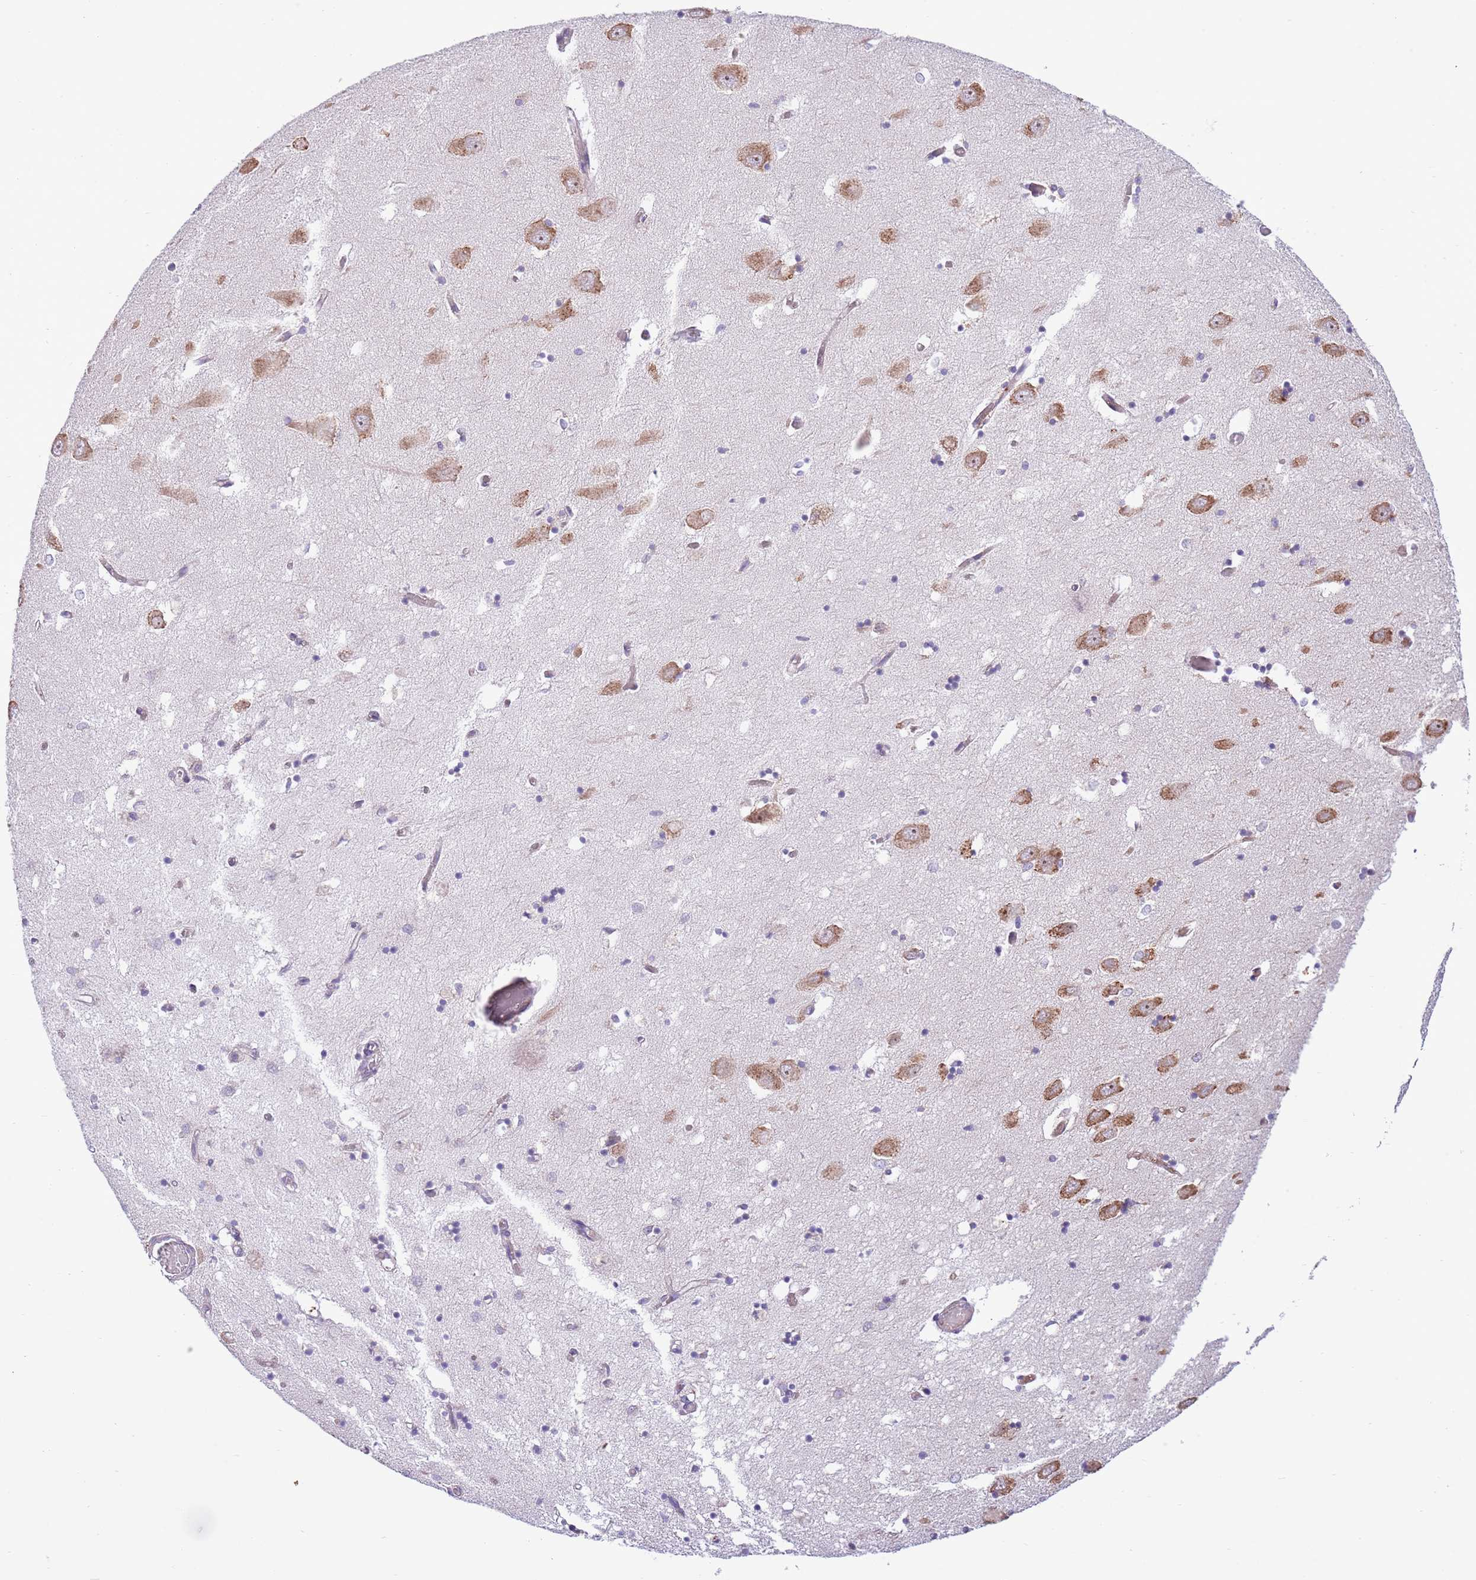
{"staining": {"intensity": "negative", "quantity": "none", "location": "none"}, "tissue": "hippocampus", "cell_type": "Glial cells", "image_type": "normal", "snomed": [{"axis": "morphology", "description": "Normal tissue, NOS"}, {"axis": "topography", "description": "Hippocampus"}], "caption": "Immunohistochemistry (IHC) of normal hippocampus demonstrates no staining in glial cells. (Brightfield microscopy of DAB (3,3'-diaminobenzidine) IHC at high magnification).", "gene": "DAND5", "patient": {"sex": "male", "age": 70}}